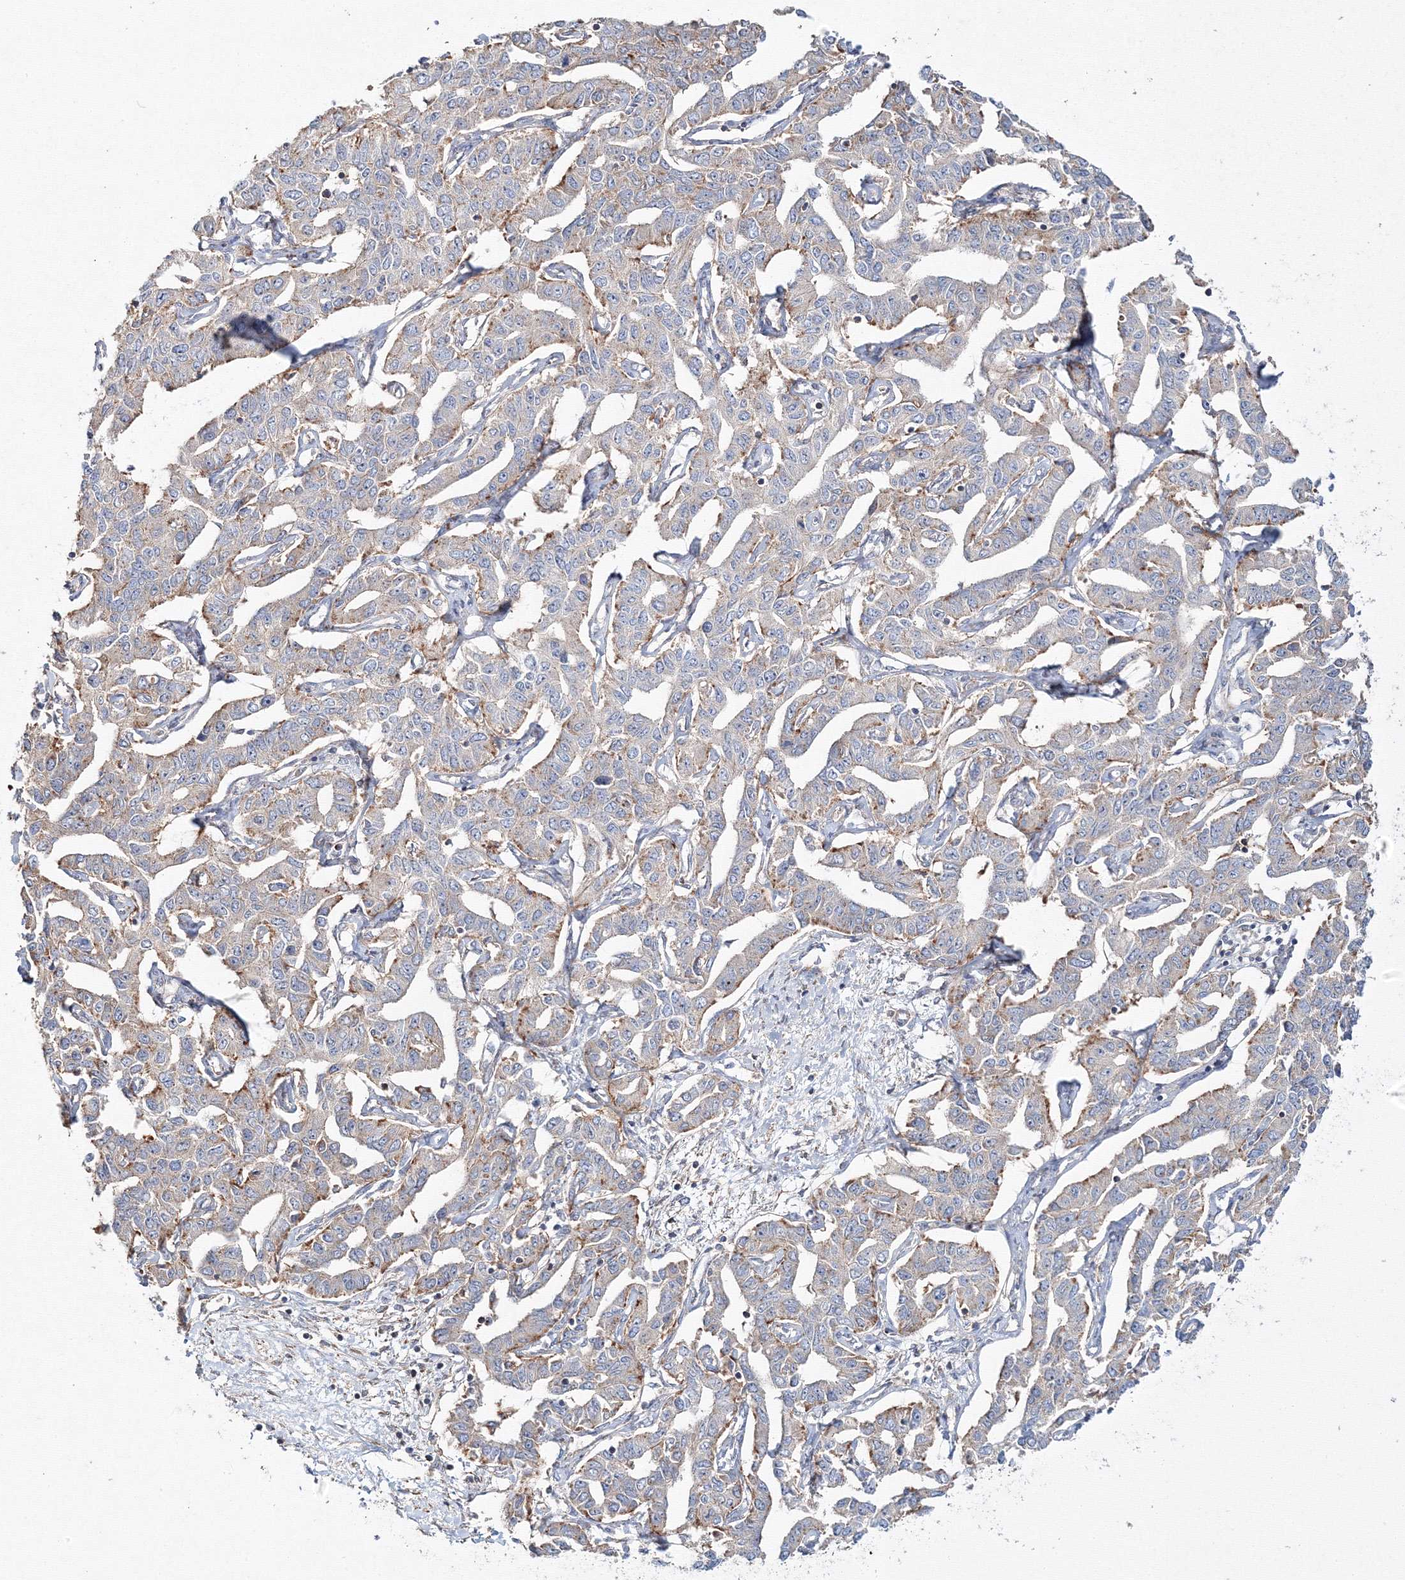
{"staining": {"intensity": "moderate", "quantity": "<25%", "location": "cytoplasmic/membranous"}, "tissue": "liver cancer", "cell_type": "Tumor cells", "image_type": "cancer", "snomed": [{"axis": "morphology", "description": "Cholangiocarcinoma"}, {"axis": "topography", "description": "Liver"}], "caption": "The image displays a brown stain indicating the presence of a protein in the cytoplasmic/membranous of tumor cells in cholangiocarcinoma (liver).", "gene": "DDO", "patient": {"sex": "male", "age": 59}}